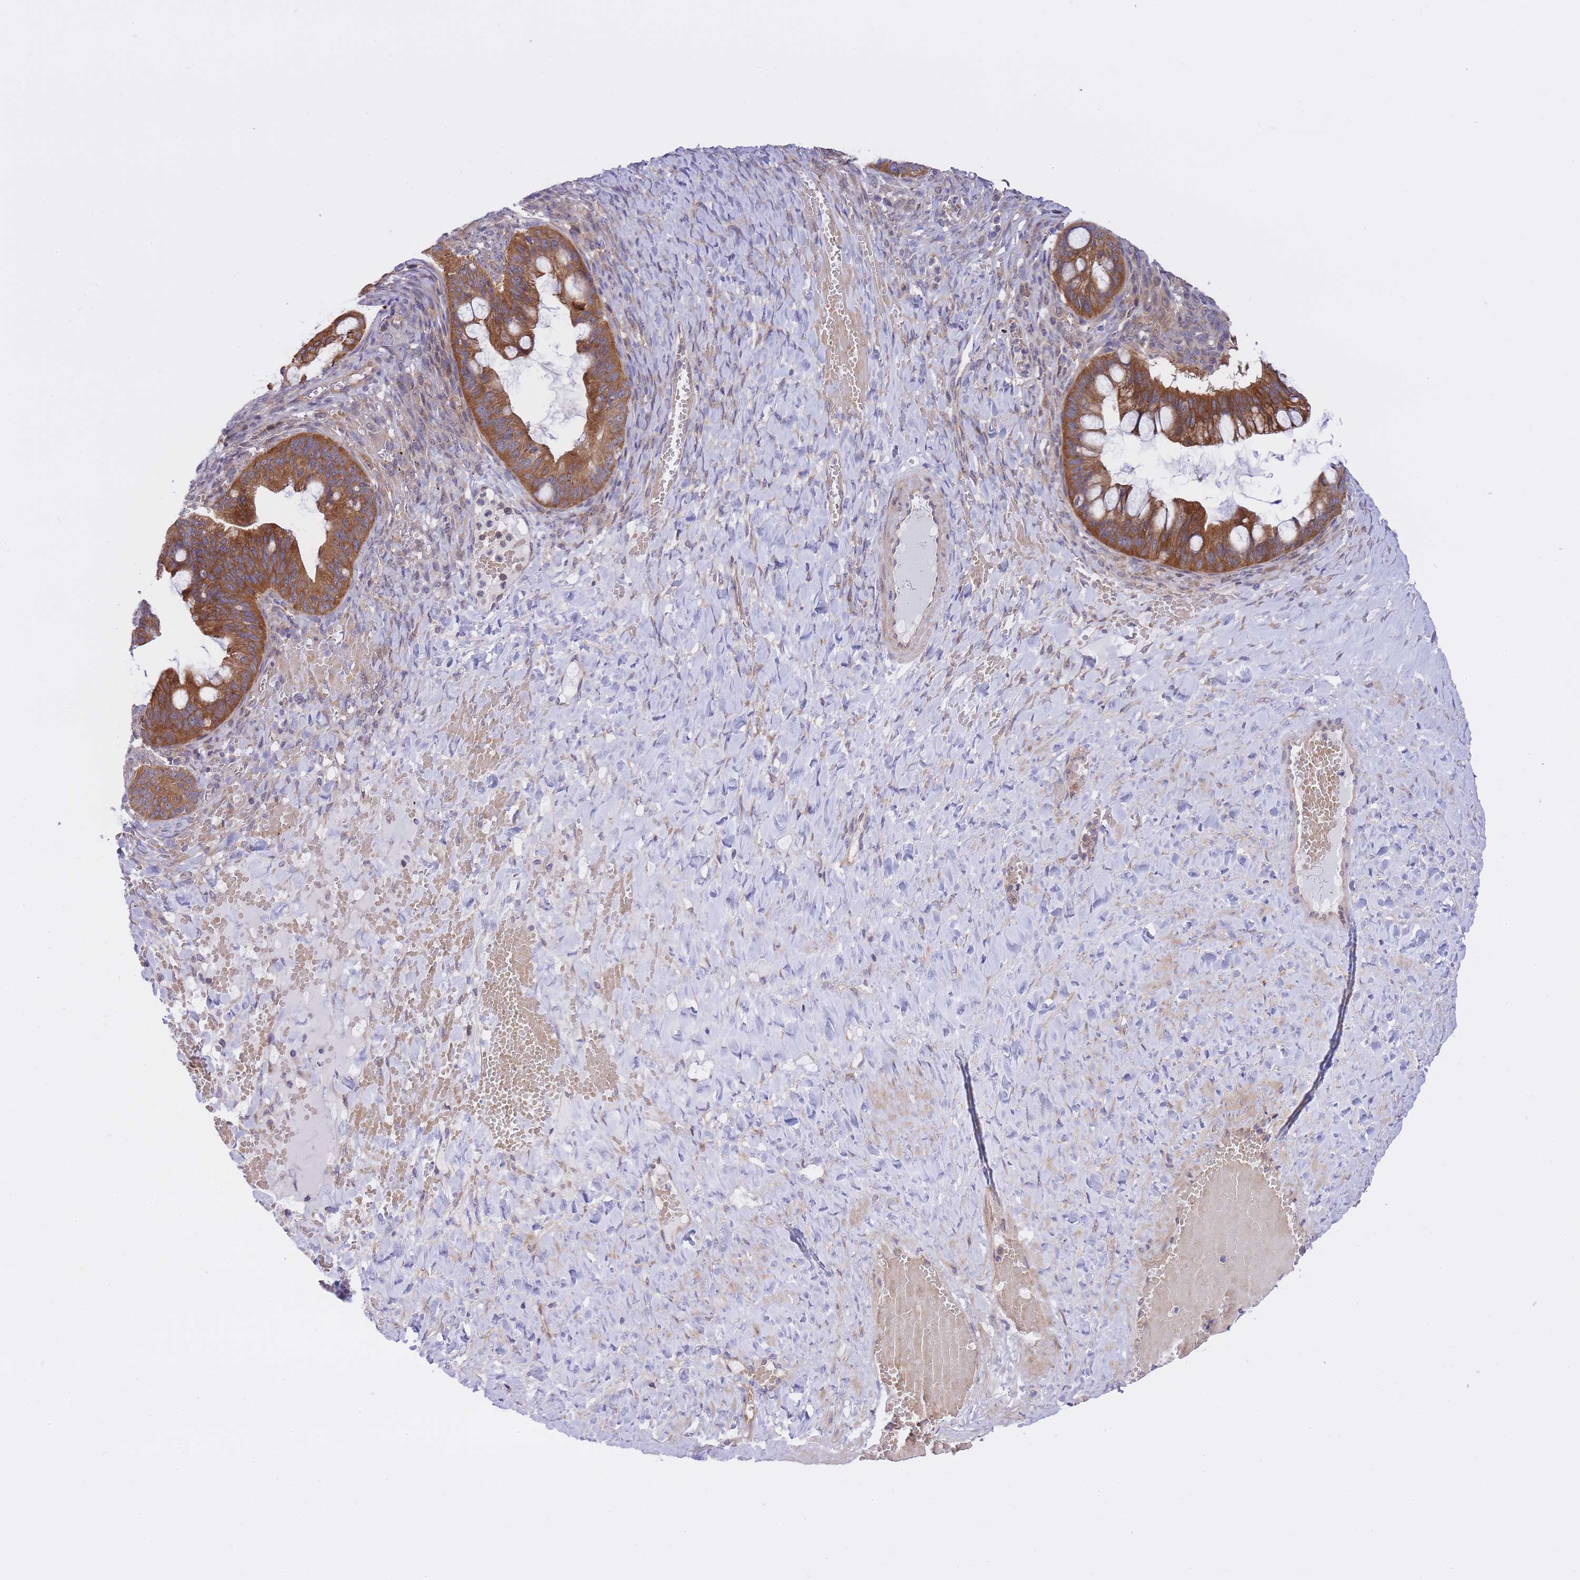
{"staining": {"intensity": "strong", "quantity": ">75%", "location": "cytoplasmic/membranous"}, "tissue": "ovarian cancer", "cell_type": "Tumor cells", "image_type": "cancer", "snomed": [{"axis": "morphology", "description": "Cystadenocarcinoma, mucinous, NOS"}, {"axis": "topography", "description": "Ovary"}], "caption": "Mucinous cystadenocarcinoma (ovarian) tissue demonstrates strong cytoplasmic/membranous positivity in about >75% of tumor cells The protein is shown in brown color, while the nuclei are stained blue.", "gene": "EIF2B2", "patient": {"sex": "female", "age": 73}}